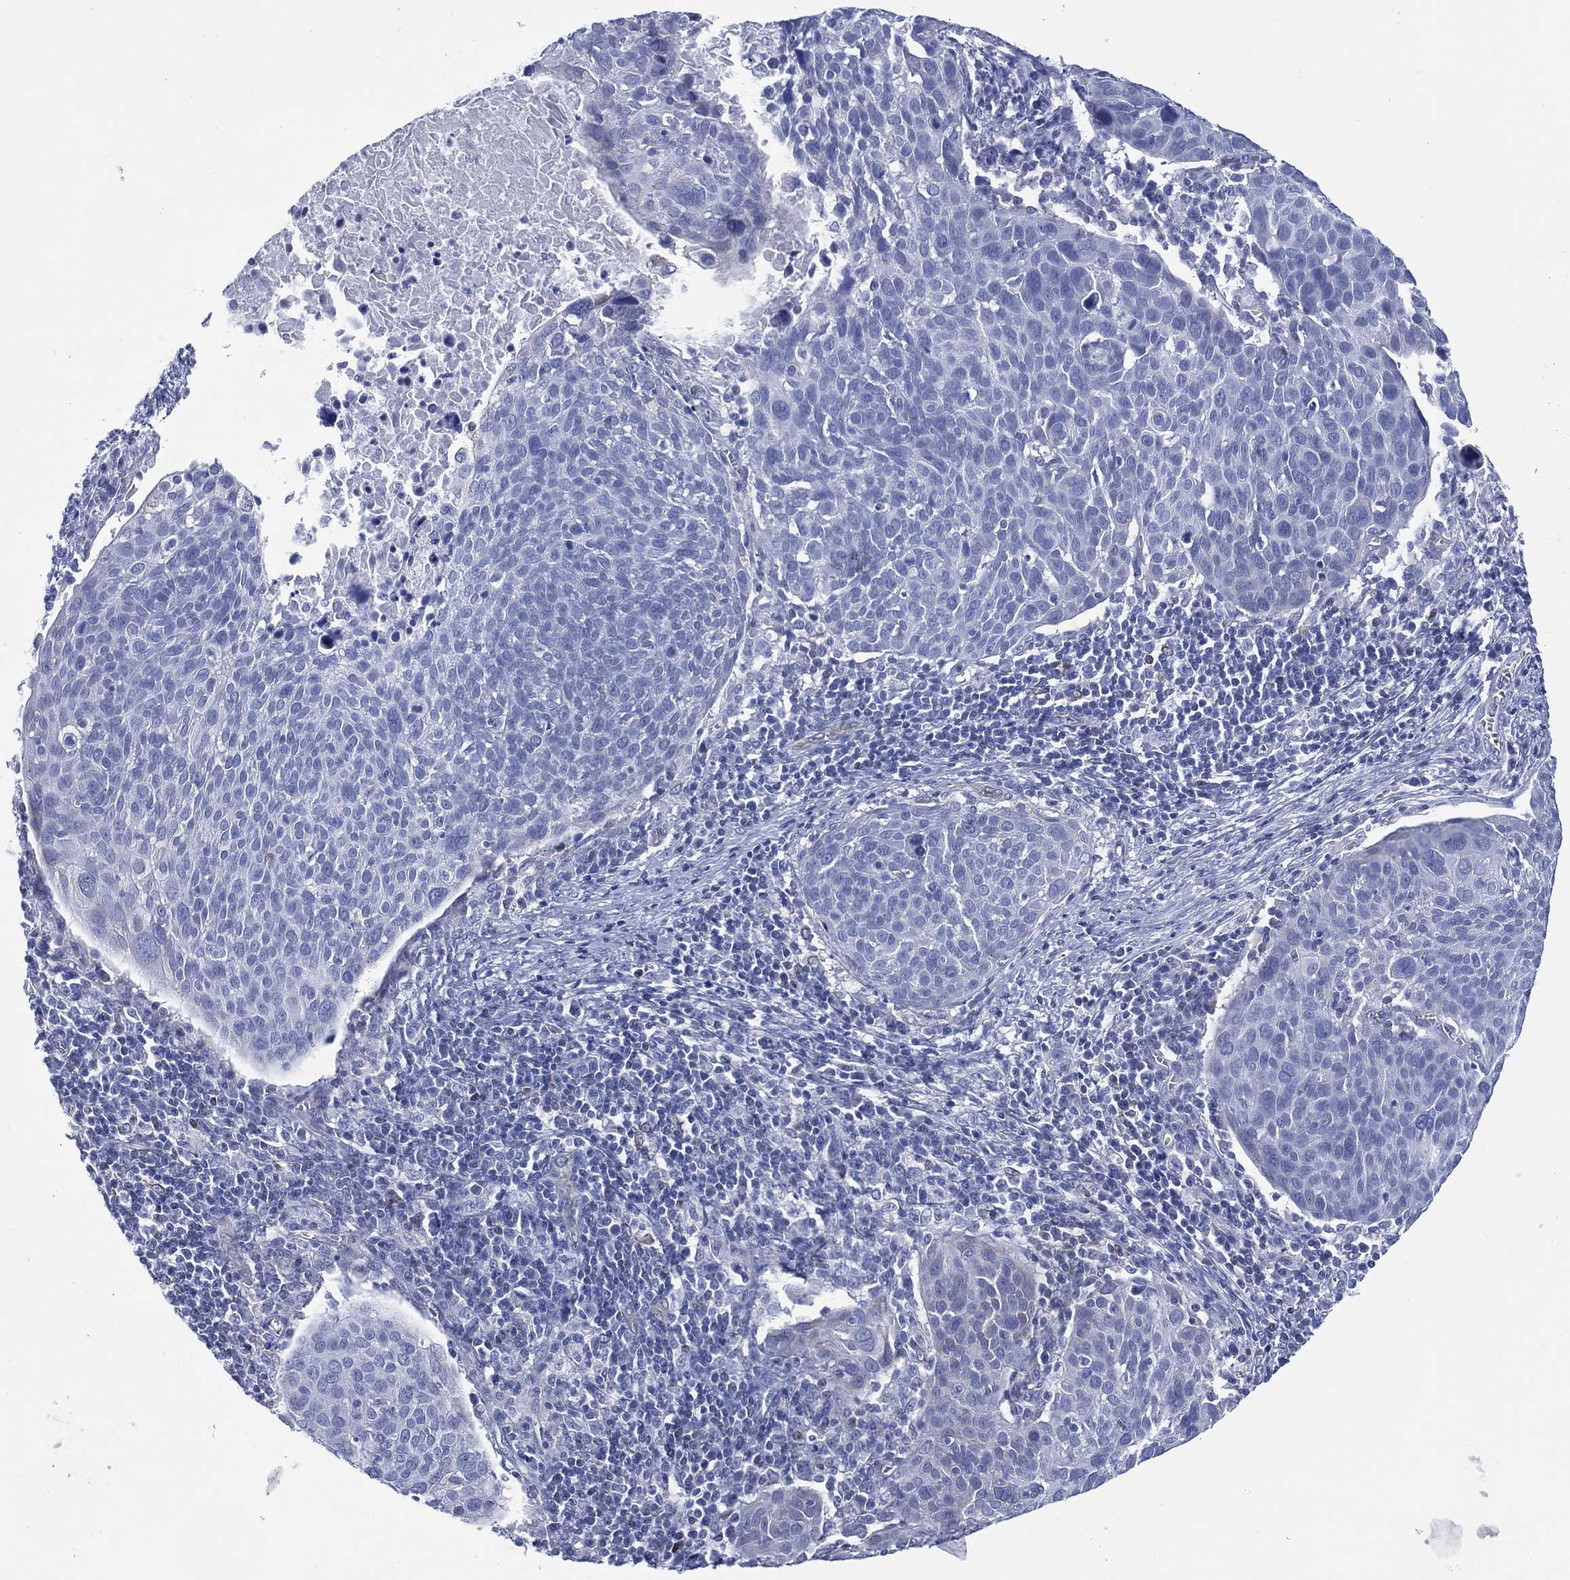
{"staining": {"intensity": "negative", "quantity": "none", "location": "none"}, "tissue": "cervical cancer", "cell_type": "Tumor cells", "image_type": "cancer", "snomed": [{"axis": "morphology", "description": "Squamous cell carcinoma, NOS"}, {"axis": "topography", "description": "Cervix"}], "caption": "Protein analysis of cervical squamous cell carcinoma displays no significant staining in tumor cells.", "gene": "DDI1", "patient": {"sex": "female", "age": 39}}